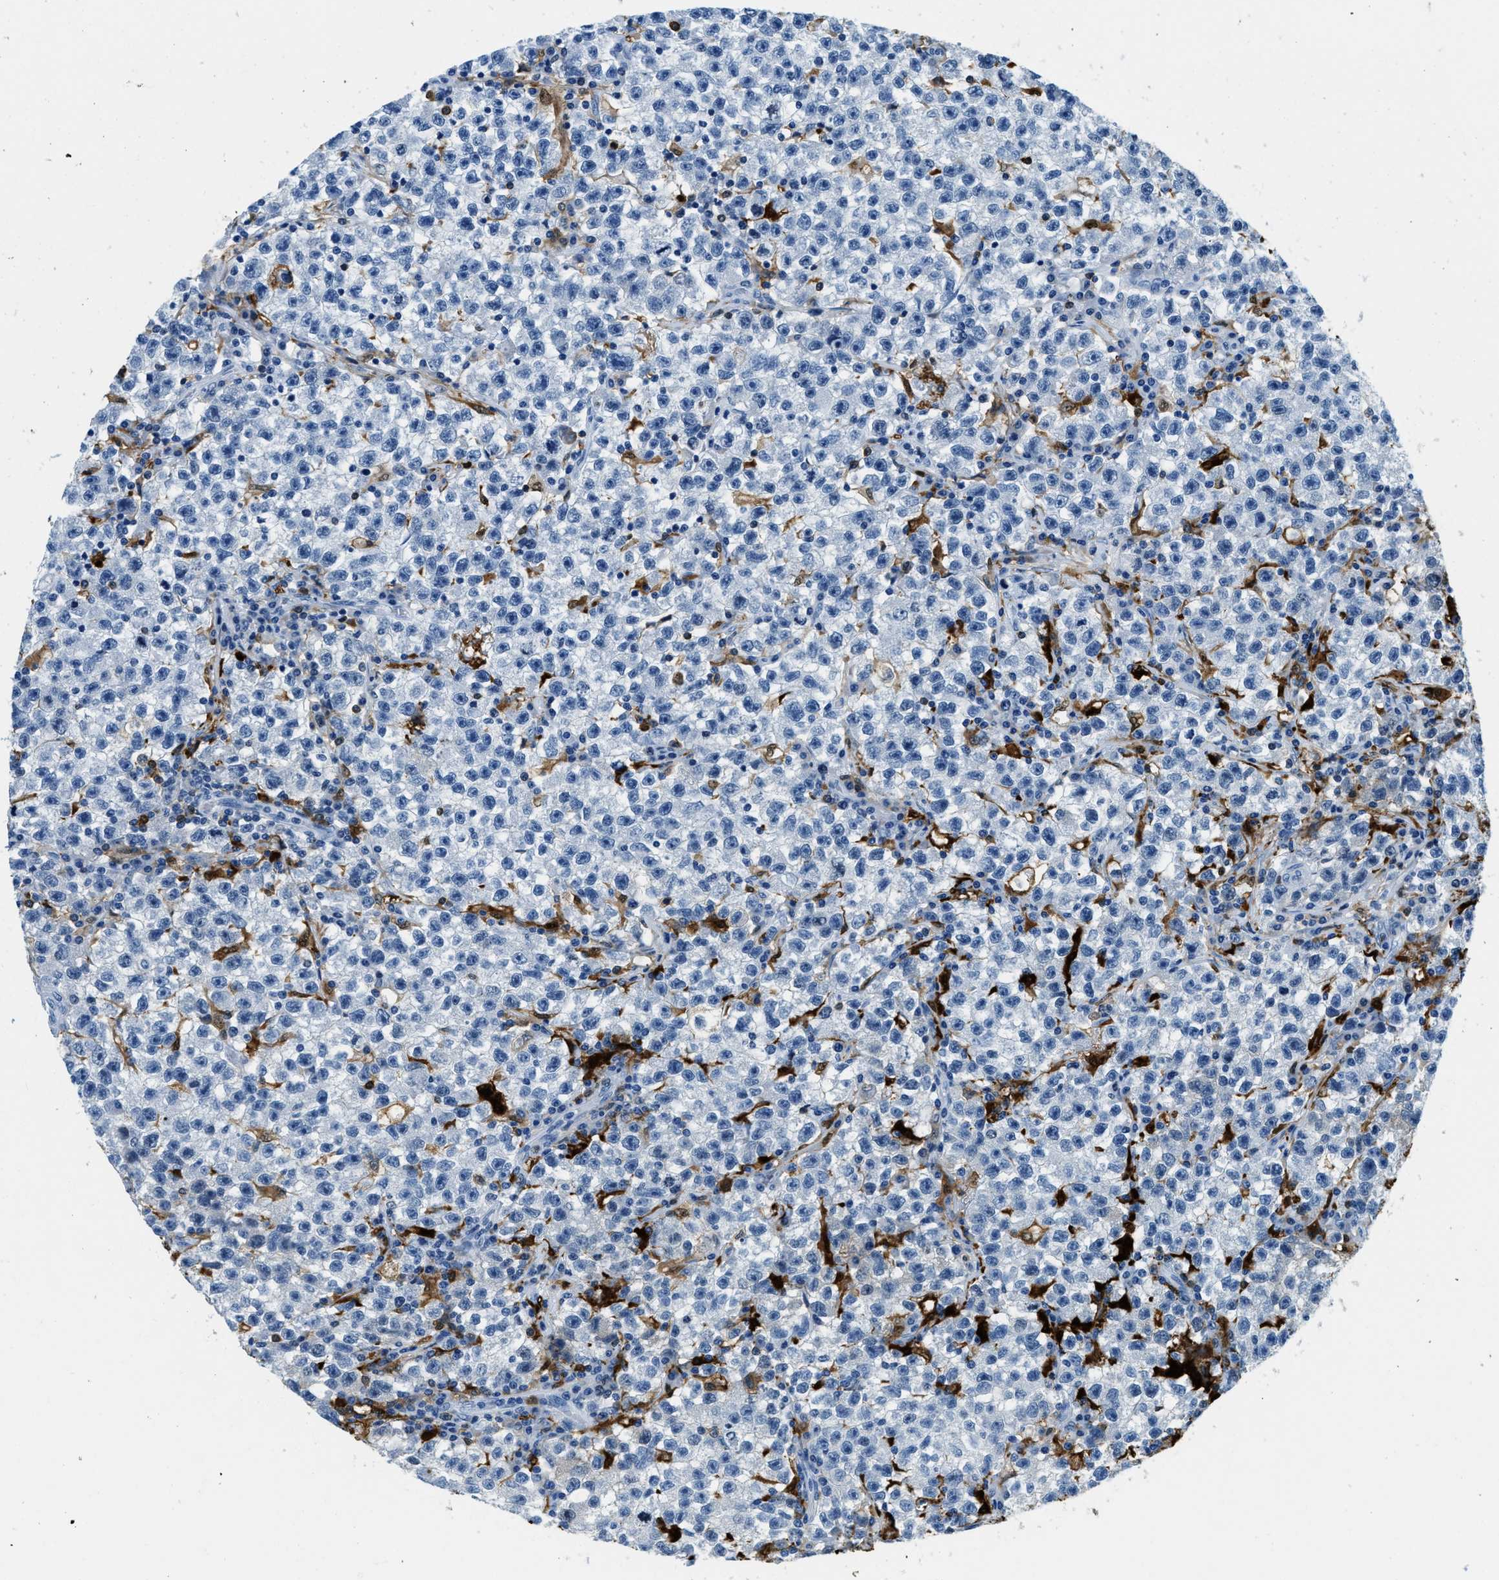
{"staining": {"intensity": "negative", "quantity": "none", "location": "none"}, "tissue": "testis cancer", "cell_type": "Tumor cells", "image_type": "cancer", "snomed": [{"axis": "morphology", "description": "Seminoma, NOS"}, {"axis": "topography", "description": "Testis"}], "caption": "Histopathology image shows no significant protein positivity in tumor cells of testis cancer.", "gene": "CAPG", "patient": {"sex": "male", "age": 22}}